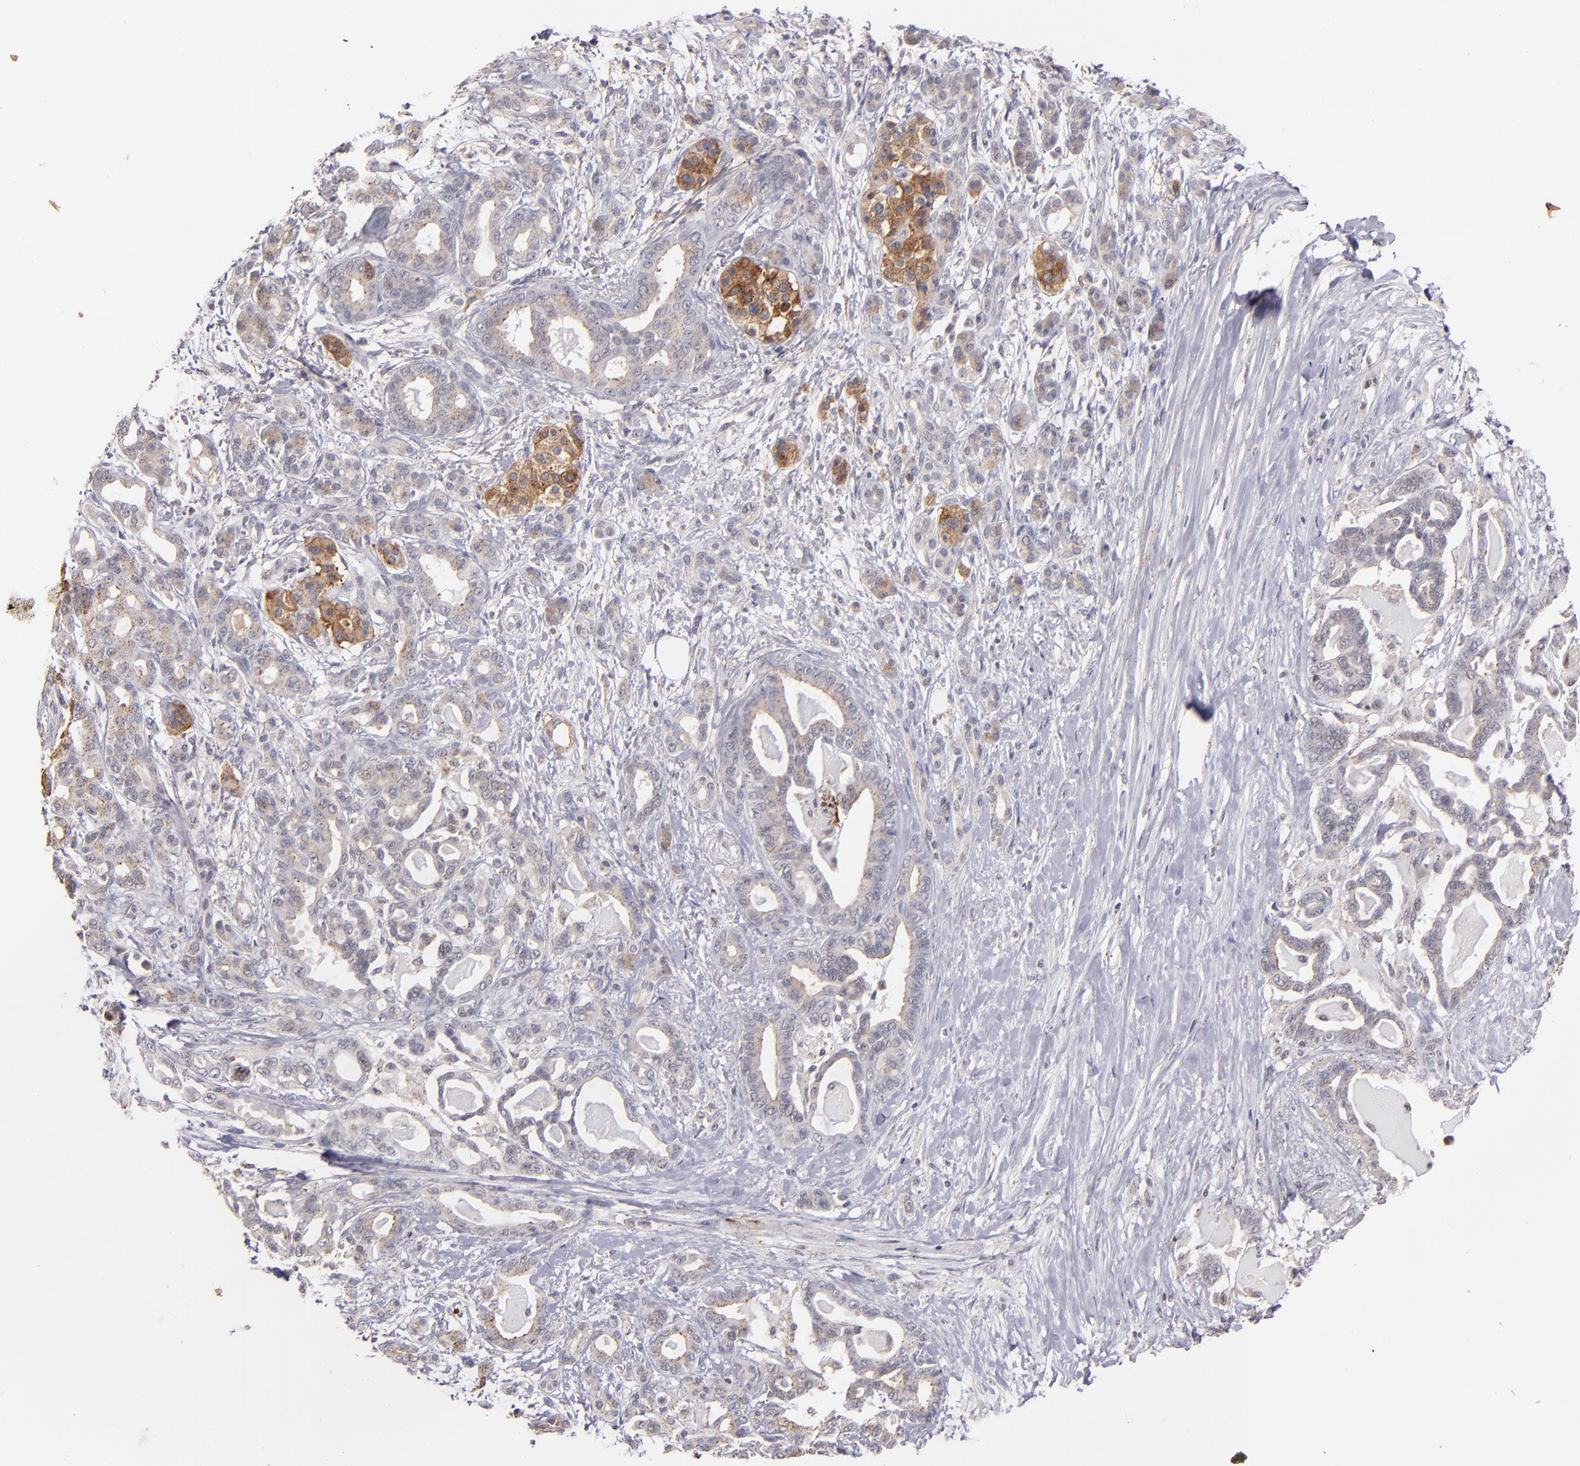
{"staining": {"intensity": "weak", "quantity": "25%-75%", "location": "cytoplasmic/membranous"}, "tissue": "pancreatic cancer", "cell_type": "Tumor cells", "image_type": "cancer", "snomed": [{"axis": "morphology", "description": "Adenocarcinoma, NOS"}, {"axis": "topography", "description": "Pancreas"}], "caption": "Immunohistochemical staining of human adenocarcinoma (pancreatic) exhibits low levels of weak cytoplasmic/membranous expression in about 25%-75% of tumor cells.", "gene": "SYP", "patient": {"sex": "male", "age": 63}}